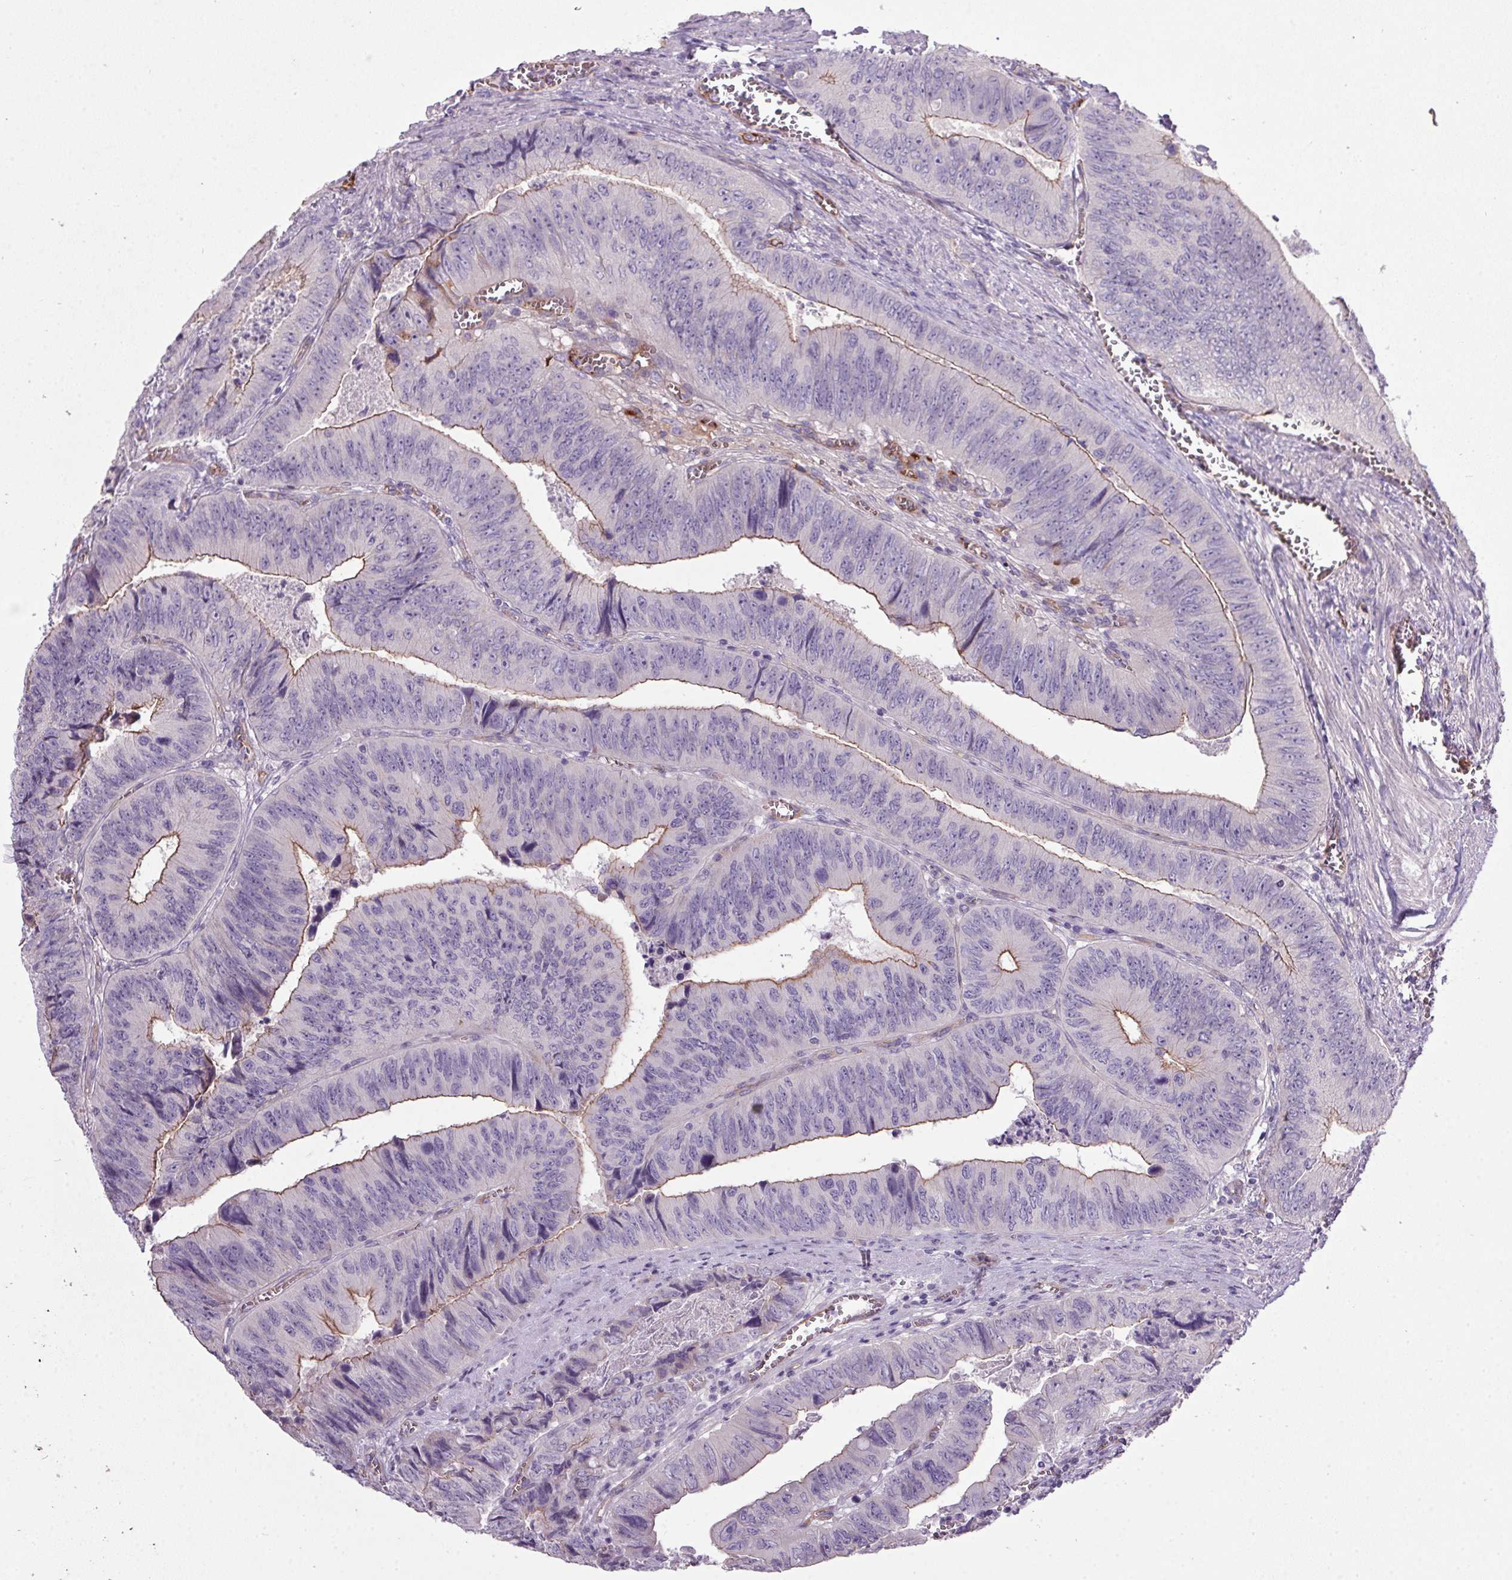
{"staining": {"intensity": "weak", "quantity": "25%-75%", "location": "cytoplasmic/membranous"}, "tissue": "colorectal cancer", "cell_type": "Tumor cells", "image_type": "cancer", "snomed": [{"axis": "morphology", "description": "Adenocarcinoma, NOS"}, {"axis": "topography", "description": "Colon"}], "caption": "Protein analysis of adenocarcinoma (colorectal) tissue demonstrates weak cytoplasmic/membranous staining in about 25%-75% of tumor cells.", "gene": "APOC4", "patient": {"sex": "female", "age": 84}}